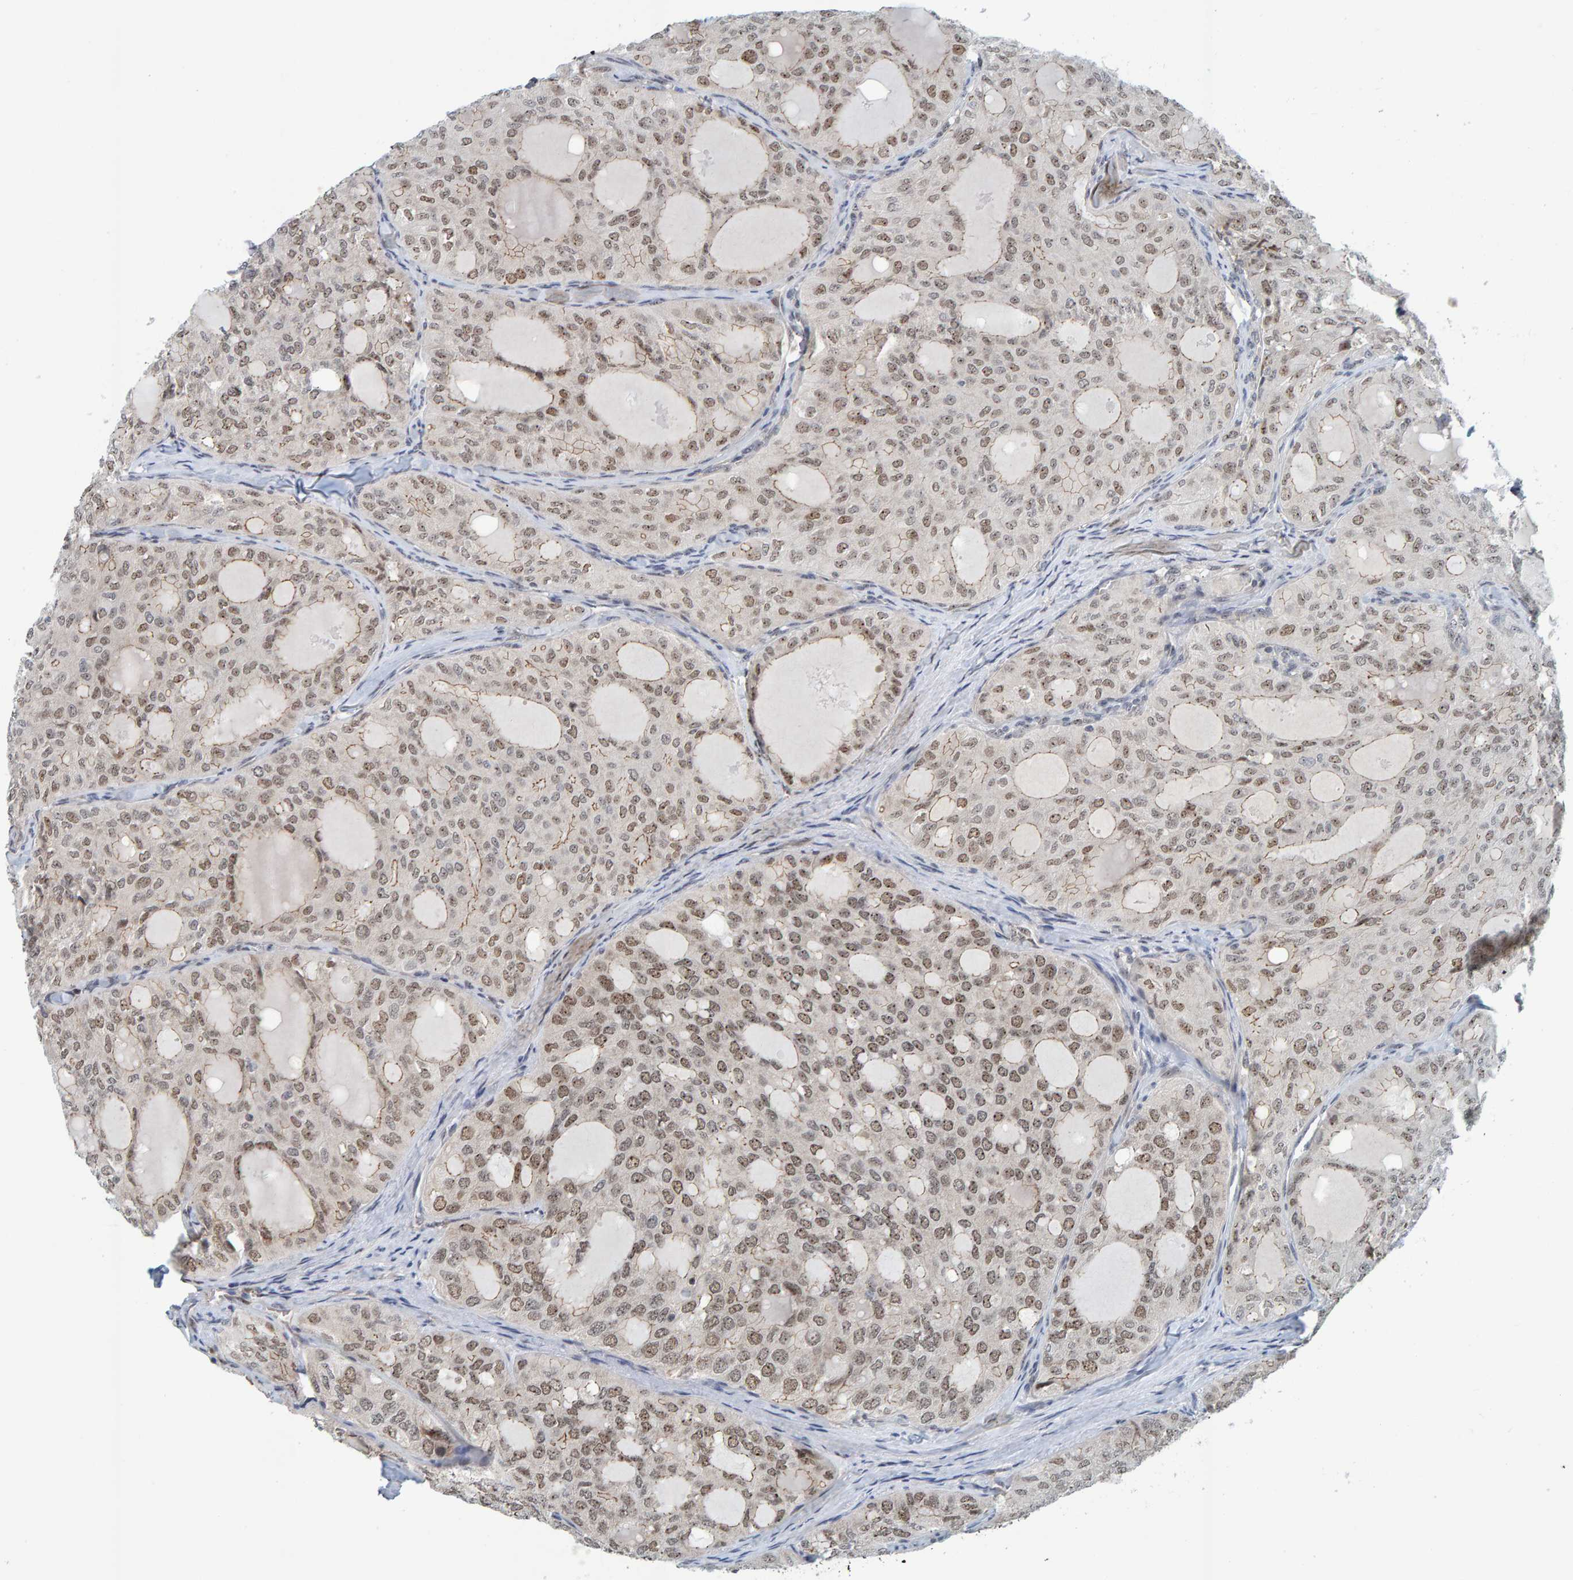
{"staining": {"intensity": "moderate", "quantity": ">75%", "location": "nuclear"}, "tissue": "thyroid cancer", "cell_type": "Tumor cells", "image_type": "cancer", "snomed": [{"axis": "morphology", "description": "Follicular adenoma carcinoma, NOS"}, {"axis": "topography", "description": "Thyroid gland"}], "caption": "This micrograph reveals IHC staining of human thyroid cancer (follicular adenoma carcinoma), with medium moderate nuclear expression in about >75% of tumor cells.", "gene": "POLR1E", "patient": {"sex": "male", "age": 75}}